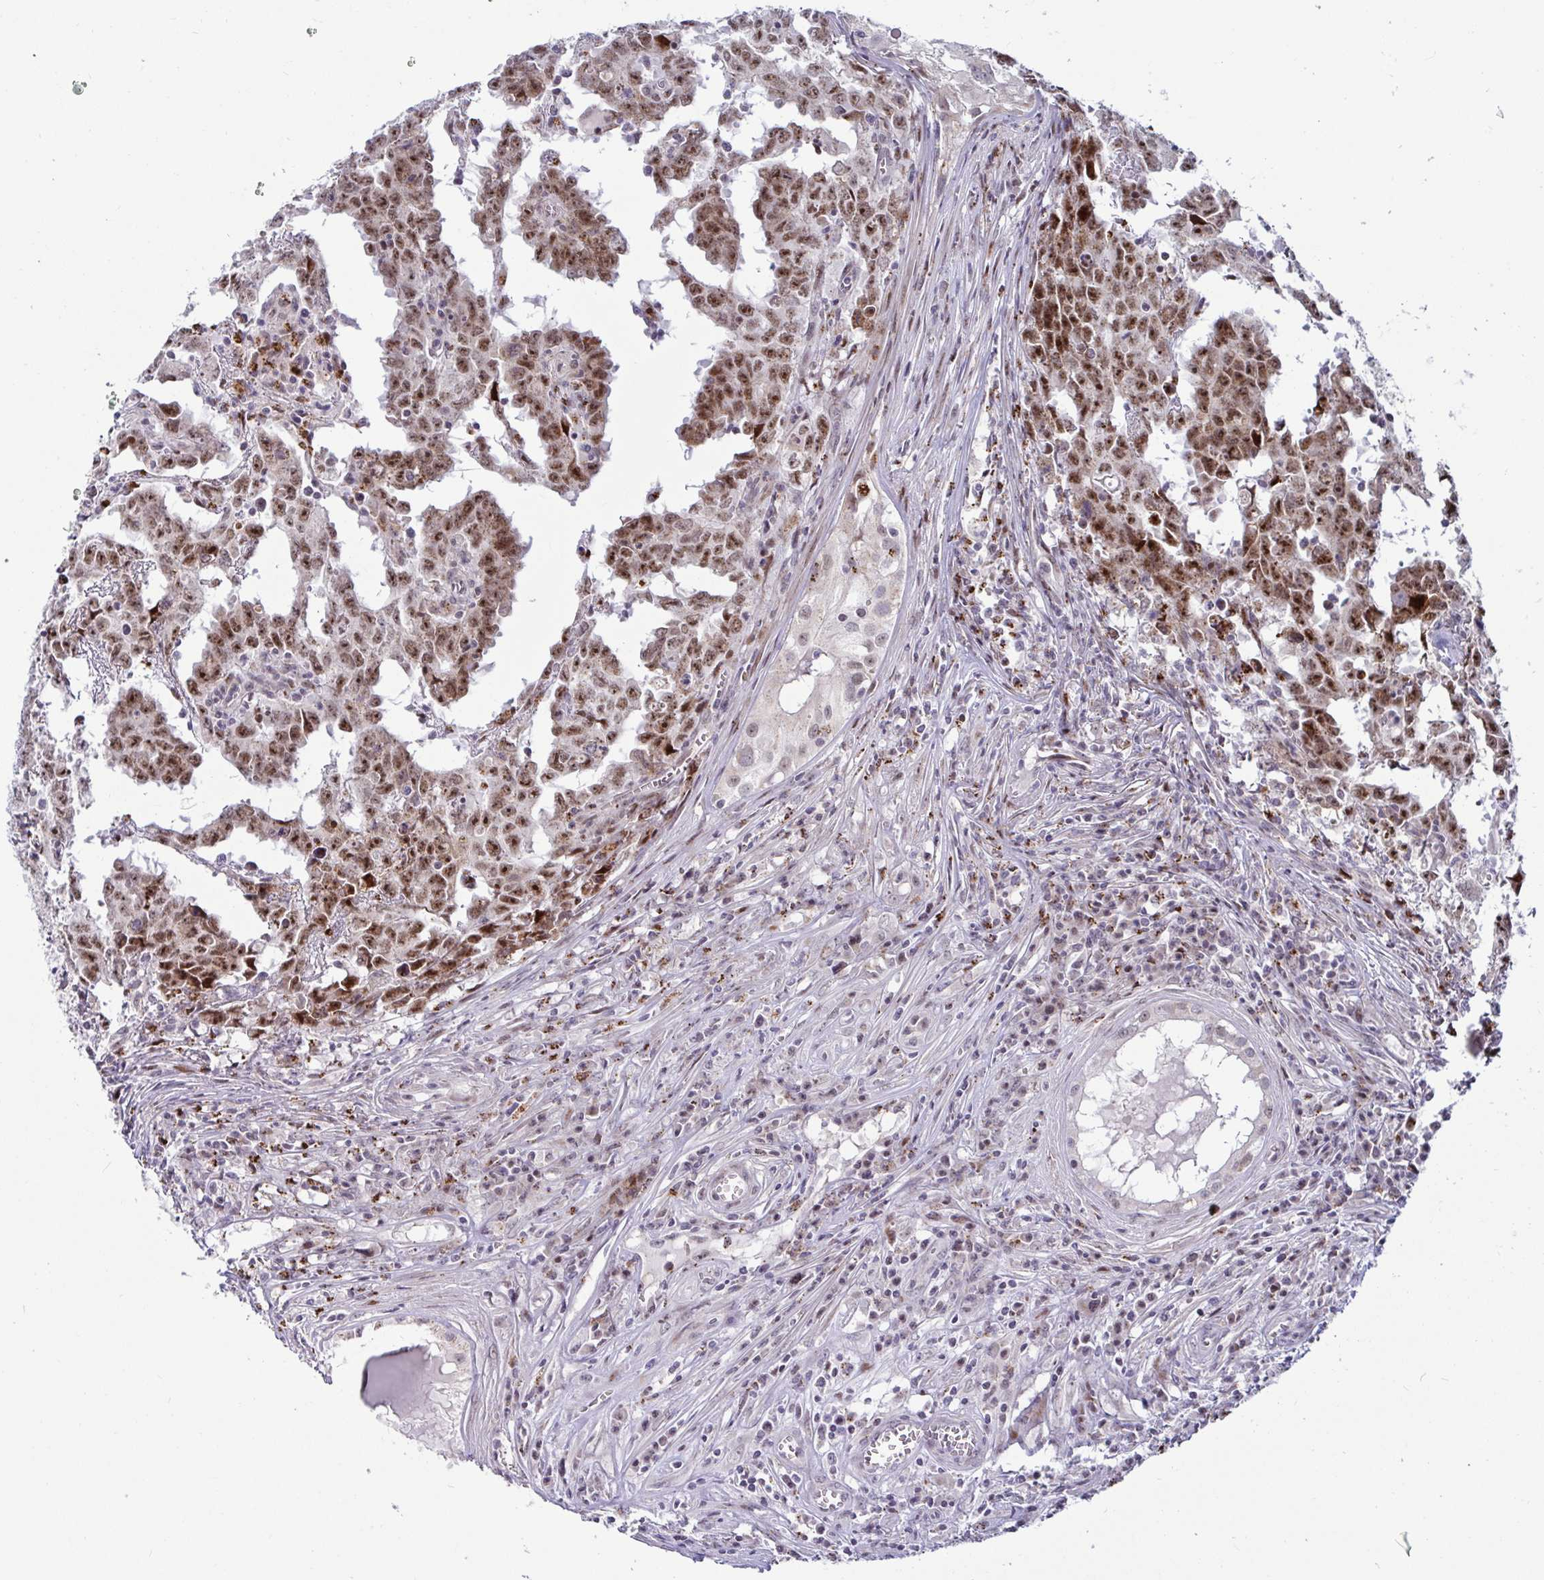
{"staining": {"intensity": "moderate", "quantity": ">75%", "location": "nuclear"}, "tissue": "testis cancer", "cell_type": "Tumor cells", "image_type": "cancer", "snomed": [{"axis": "morphology", "description": "Carcinoma, Embryonal, NOS"}, {"axis": "topography", "description": "Testis"}], "caption": "The micrograph demonstrates a brown stain indicating the presence of a protein in the nuclear of tumor cells in testis embryonal carcinoma.", "gene": "DZIP1", "patient": {"sex": "male", "age": 22}}